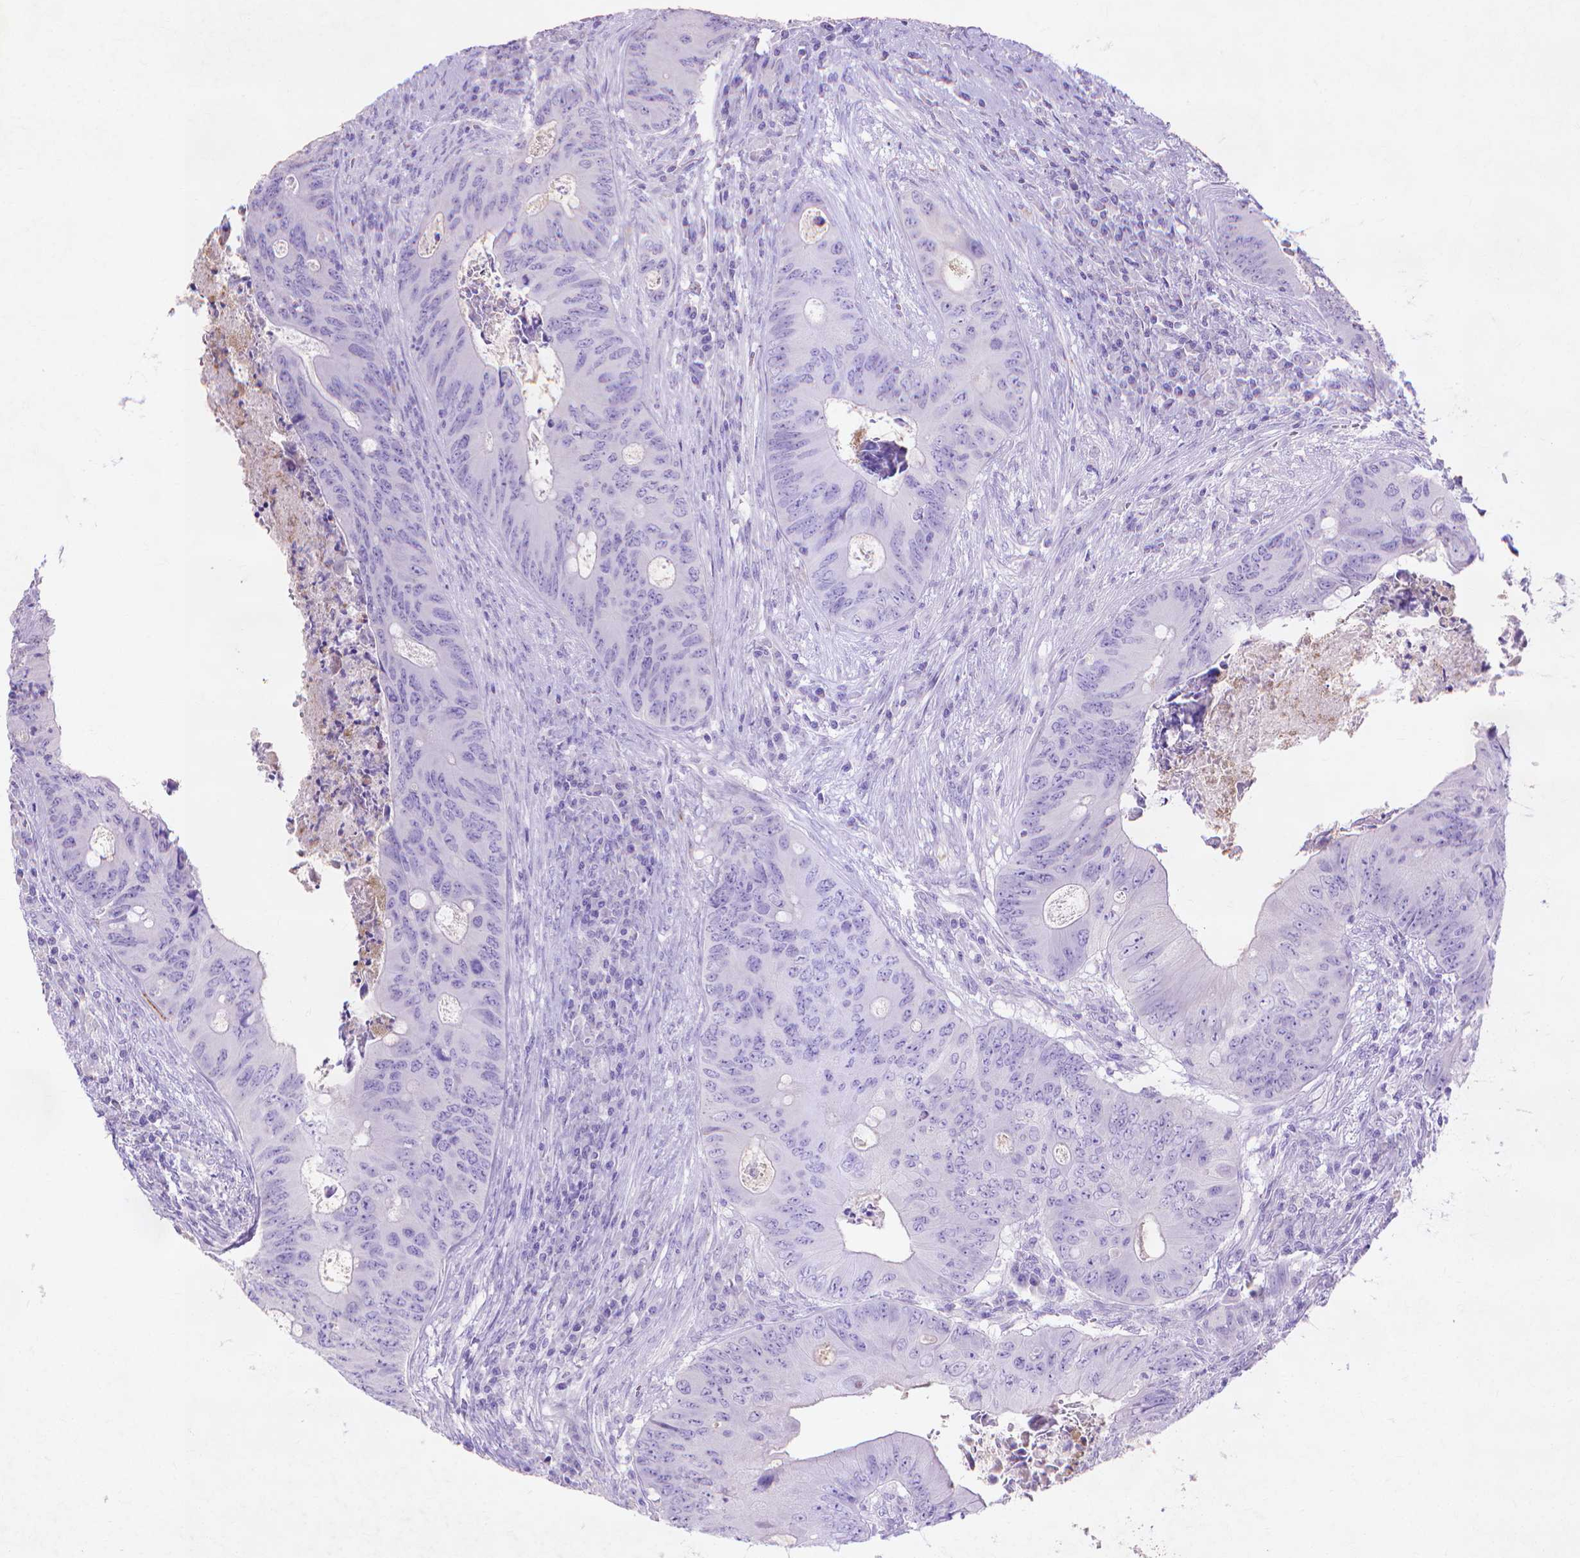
{"staining": {"intensity": "negative", "quantity": "none", "location": "none"}, "tissue": "colorectal cancer", "cell_type": "Tumor cells", "image_type": "cancer", "snomed": [{"axis": "morphology", "description": "Adenocarcinoma, NOS"}, {"axis": "topography", "description": "Colon"}], "caption": "There is no significant staining in tumor cells of colorectal adenocarcinoma.", "gene": "MMP11", "patient": {"sex": "female", "age": 74}}